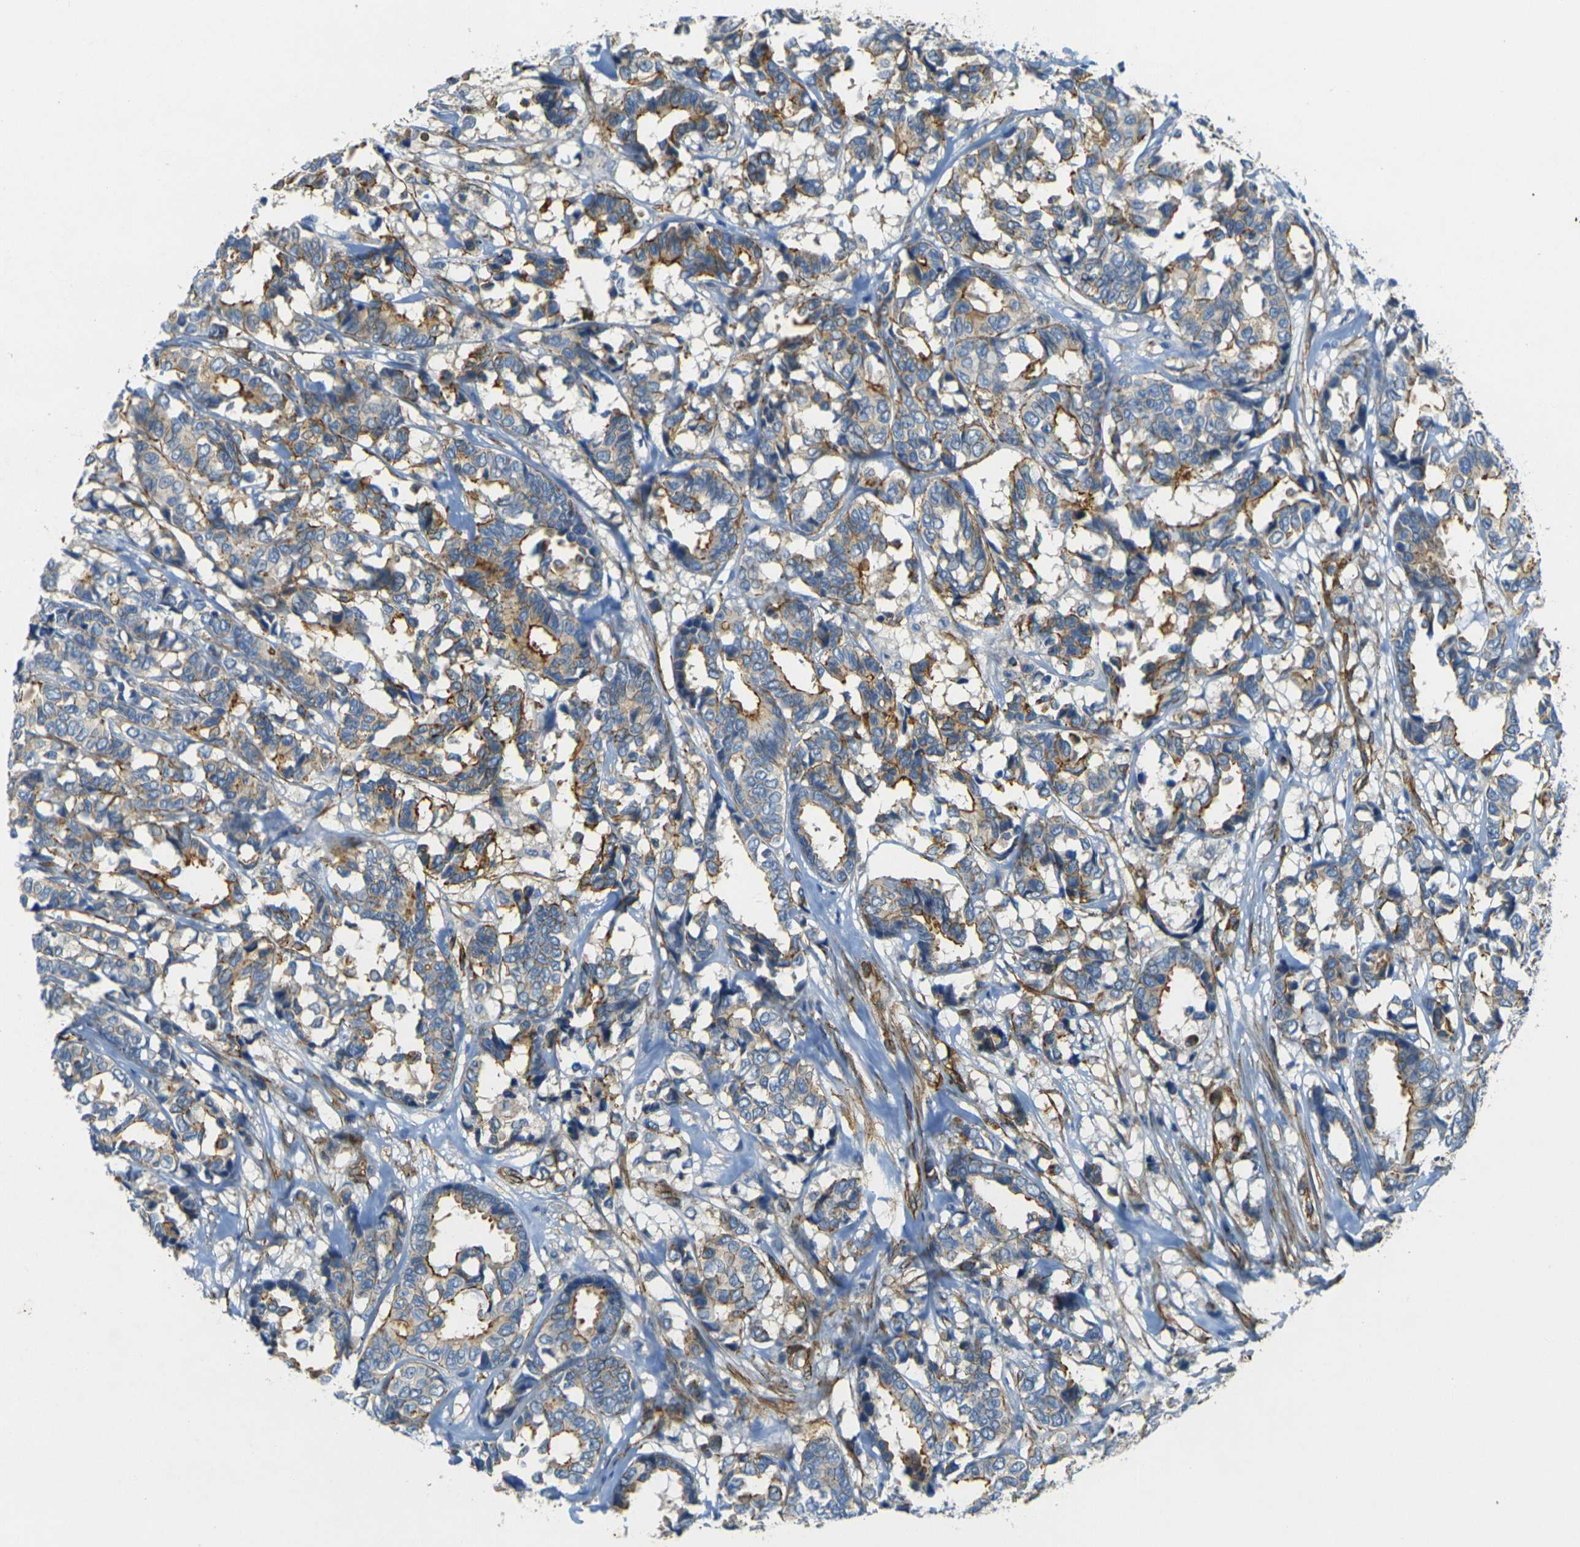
{"staining": {"intensity": "moderate", "quantity": "25%-75%", "location": "cytoplasmic/membranous"}, "tissue": "breast cancer", "cell_type": "Tumor cells", "image_type": "cancer", "snomed": [{"axis": "morphology", "description": "Duct carcinoma"}, {"axis": "topography", "description": "Breast"}], "caption": "The histopathology image reveals staining of breast cancer, revealing moderate cytoplasmic/membranous protein expression (brown color) within tumor cells.", "gene": "EPHA7", "patient": {"sex": "female", "age": 87}}